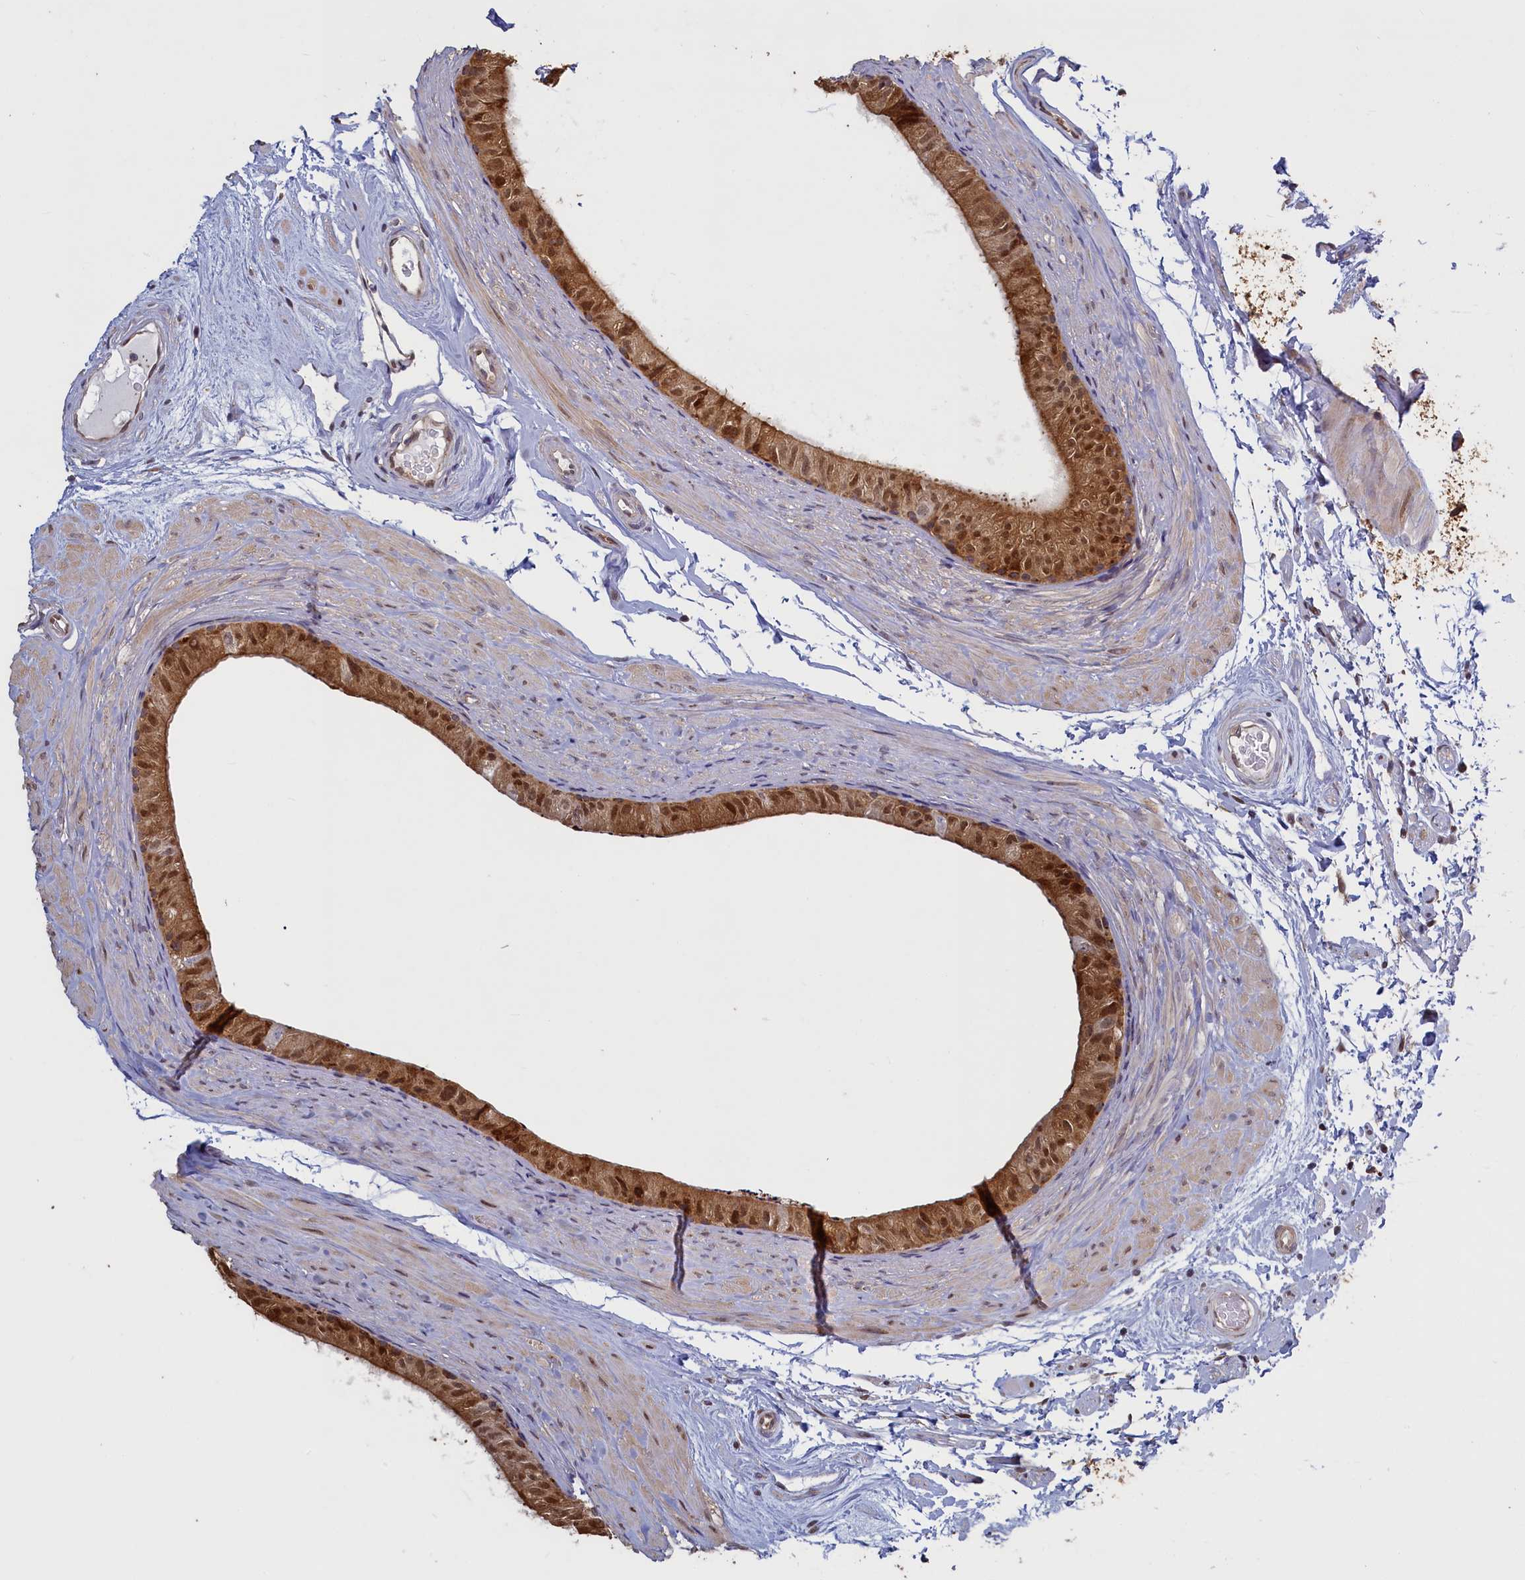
{"staining": {"intensity": "strong", "quantity": ">75%", "location": "cytoplasmic/membranous,nuclear"}, "tissue": "epididymis", "cell_type": "Glandular cells", "image_type": "normal", "snomed": [{"axis": "morphology", "description": "Normal tissue, NOS"}, {"axis": "topography", "description": "Epididymis"}], "caption": "A histopathology image of epididymis stained for a protein displays strong cytoplasmic/membranous,nuclear brown staining in glandular cells.", "gene": "UCHL3", "patient": {"sex": "male", "age": 45}}